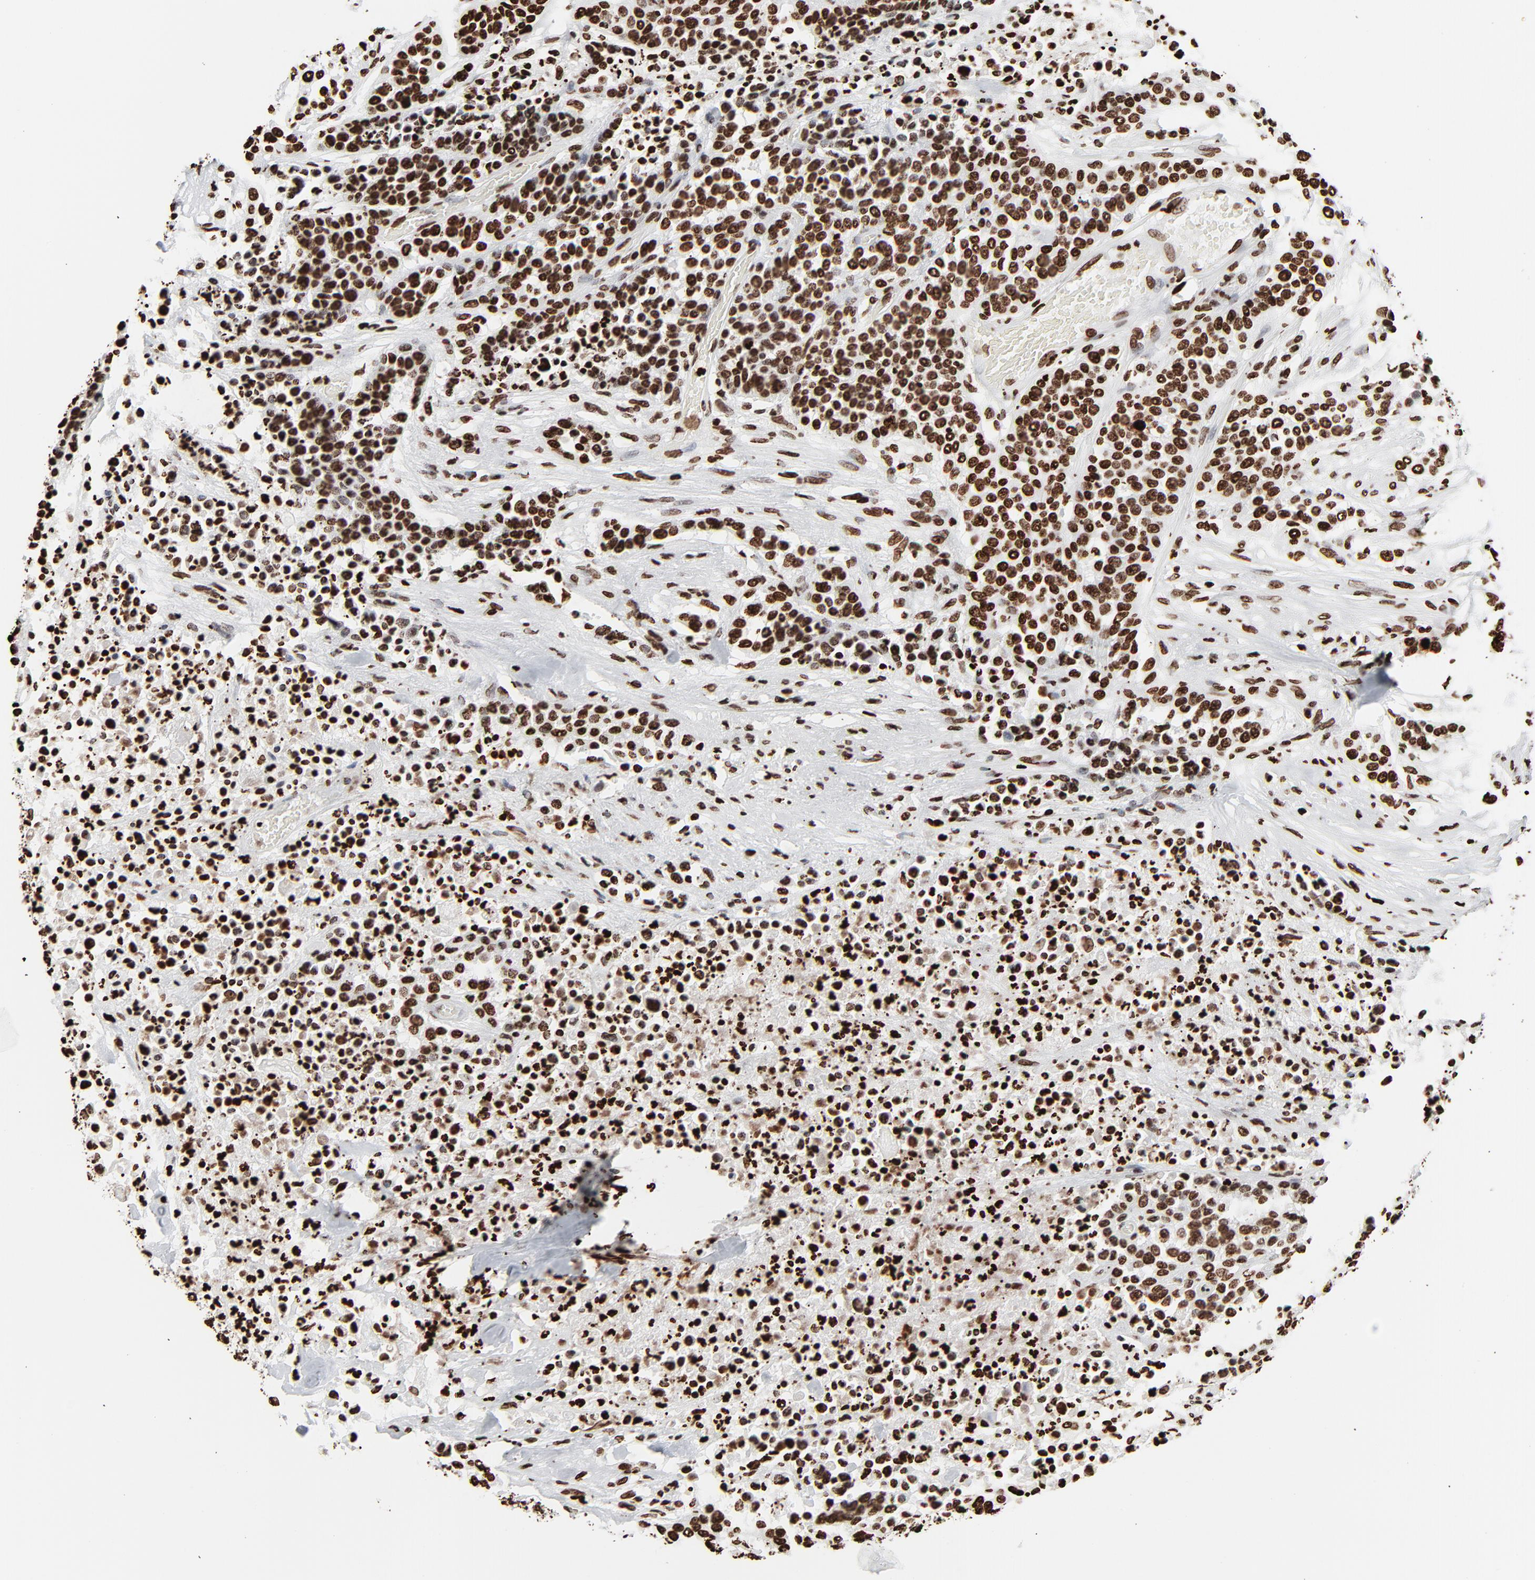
{"staining": {"intensity": "strong", "quantity": ">75%", "location": "nuclear"}, "tissue": "urothelial cancer", "cell_type": "Tumor cells", "image_type": "cancer", "snomed": [{"axis": "morphology", "description": "Urothelial carcinoma, High grade"}, {"axis": "topography", "description": "Urinary bladder"}], "caption": "The micrograph exhibits staining of urothelial cancer, revealing strong nuclear protein expression (brown color) within tumor cells. Immunohistochemistry (ihc) stains the protein in brown and the nuclei are stained blue.", "gene": "H3-4", "patient": {"sex": "male", "age": 74}}